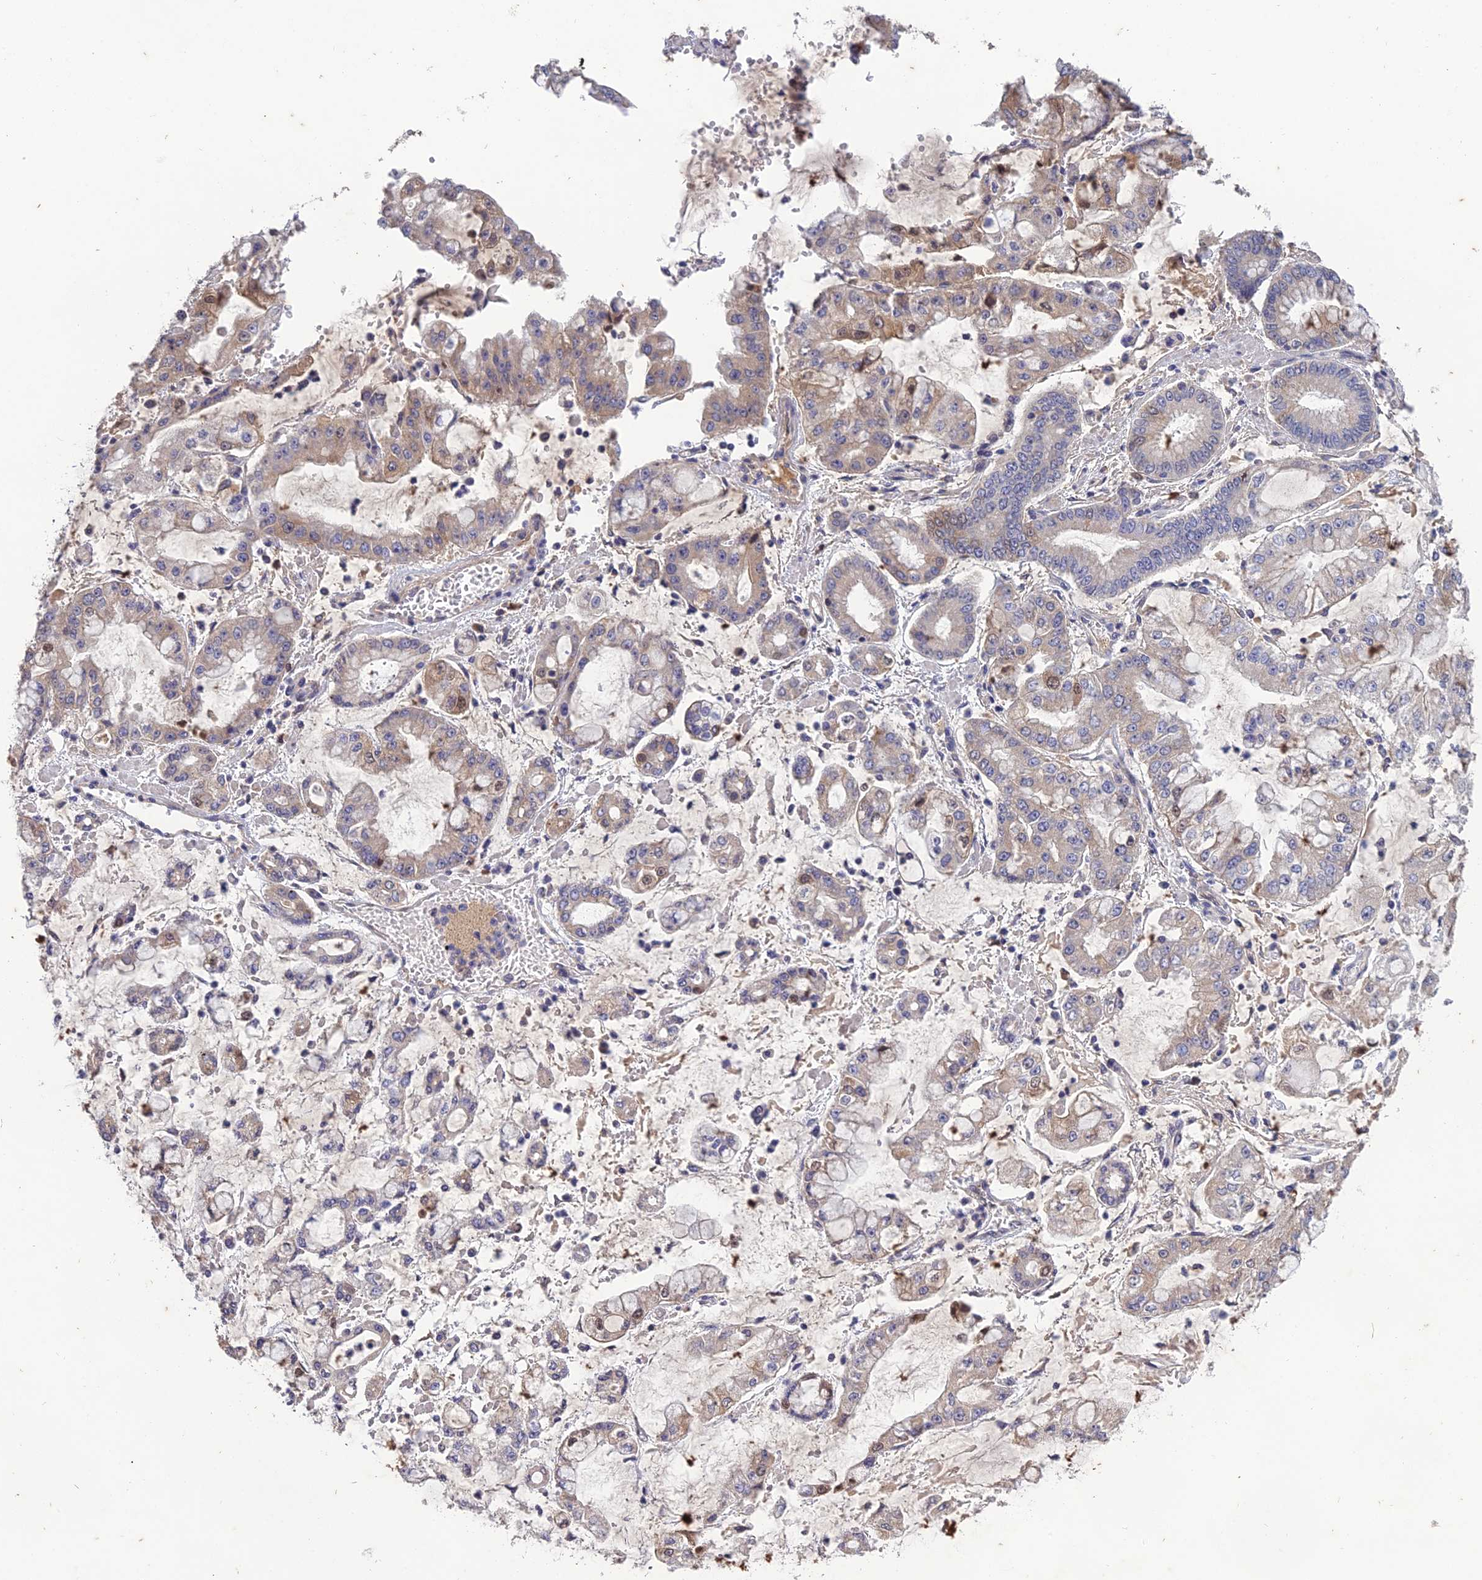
{"staining": {"intensity": "weak", "quantity": "<25%", "location": "cytoplasmic/membranous"}, "tissue": "stomach cancer", "cell_type": "Tumor cells", "image_type": "cancer", "snomed": [{"axis": "morphology", "description": "Adenocarcinoma, NOS"}, {"axis": "topography", "description": "Stomach"}], "caption": "A high-resolution histopathology image shows IHC staining of stomach cancer, which reveals no significant staining in tumor cells.", "gene": "SLC39A13", "patient": {"sex": "male", "age": 76}}